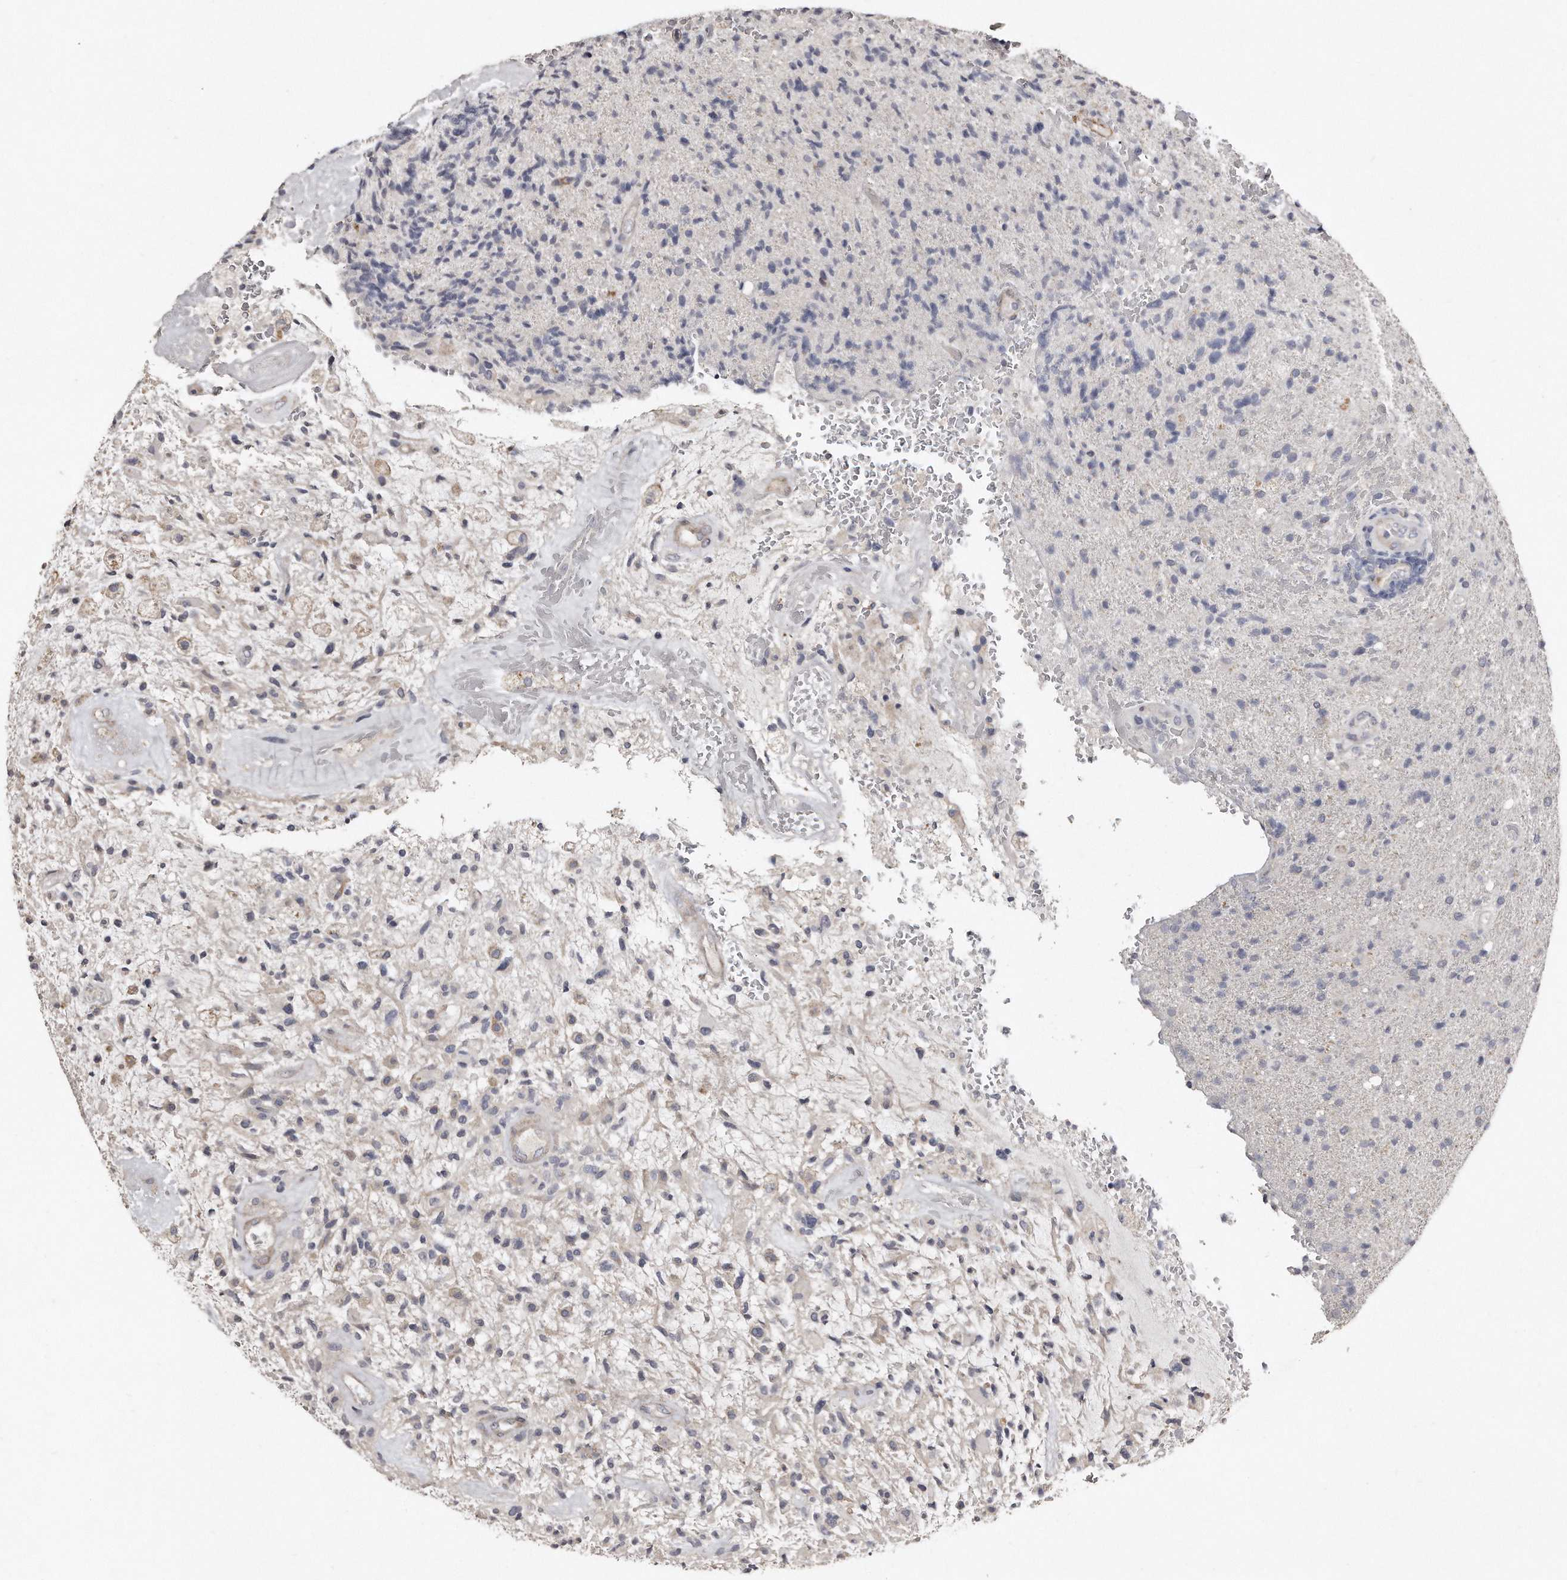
{"staining": {"intensity": "negative", "quantity": "none", "location": "none"}, "tissue": "glioma", "cell_type": "Tumor cells", "image_type": "cancer", "snomed": [{"axis": "morphology", "description": "Glioma, malignant, High grade"}, {"axis": "topography", "description": "Brain"}], "caption": "This is an IHC photomicrograph of human glioma. There is no staining in tumor cells.", "gene": "LMOD1", "patient": {"sex": "male", "age": 72}}